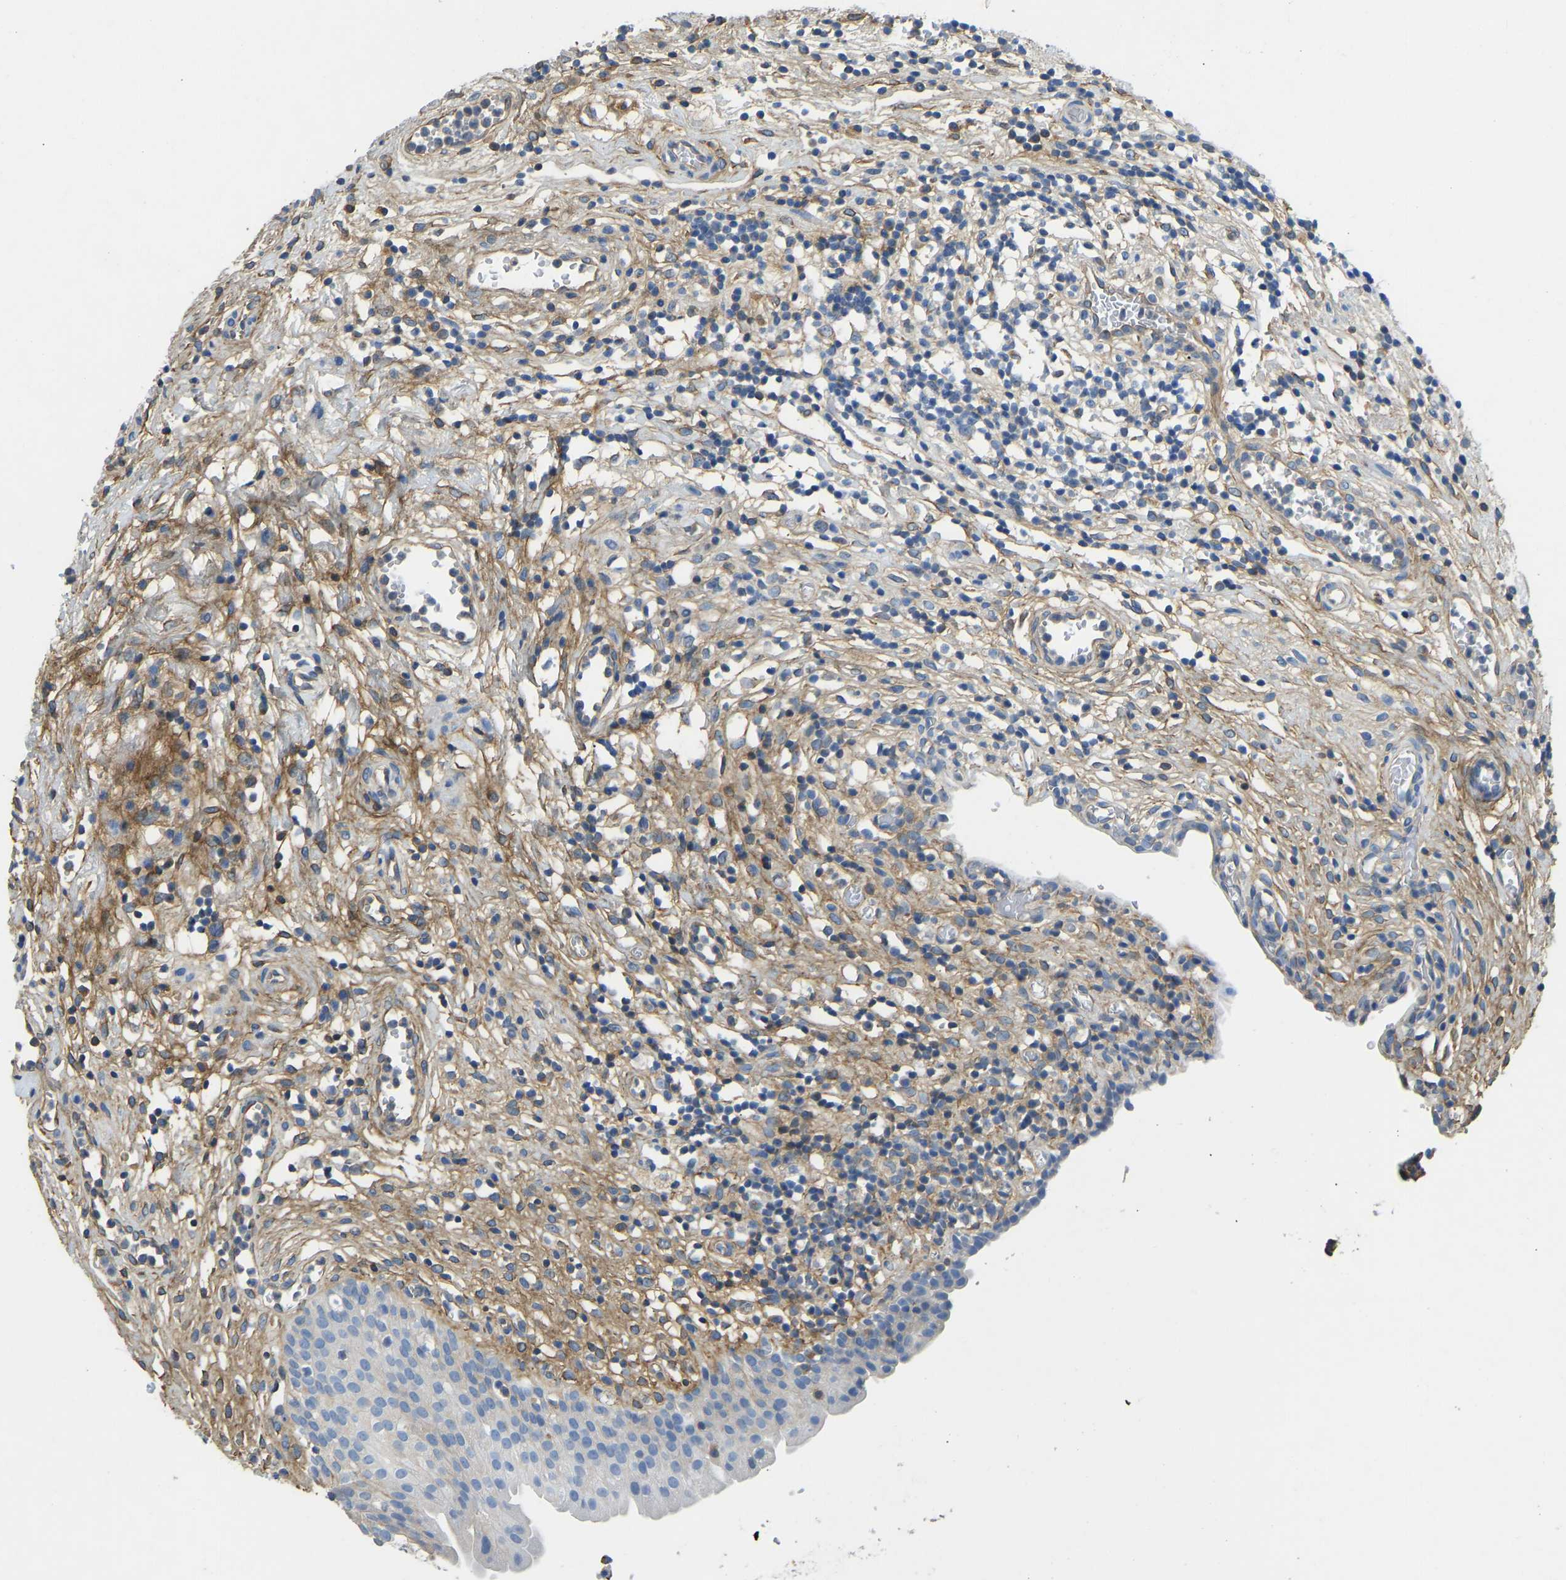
{"staining": {"intensity": "negative", "quantity": "none", "location": "none"}, "tissue": "urinary bladder", "cell_type": "Urothelial cells", "image_type": "normal", "snomed": [{"axis": "morphology", "description": "Normal tissue, NOS"}, {"axis": "topography", "description": "Urinary bladder"}], "caption": "DAB (3,3'-diaminobenzidine) immunohistochemical staining of benign human urinary bladder reveals no significant staining in urothelial cells.", "gene": "TECTA", "patient": {"sex": "male", "age": 37}}